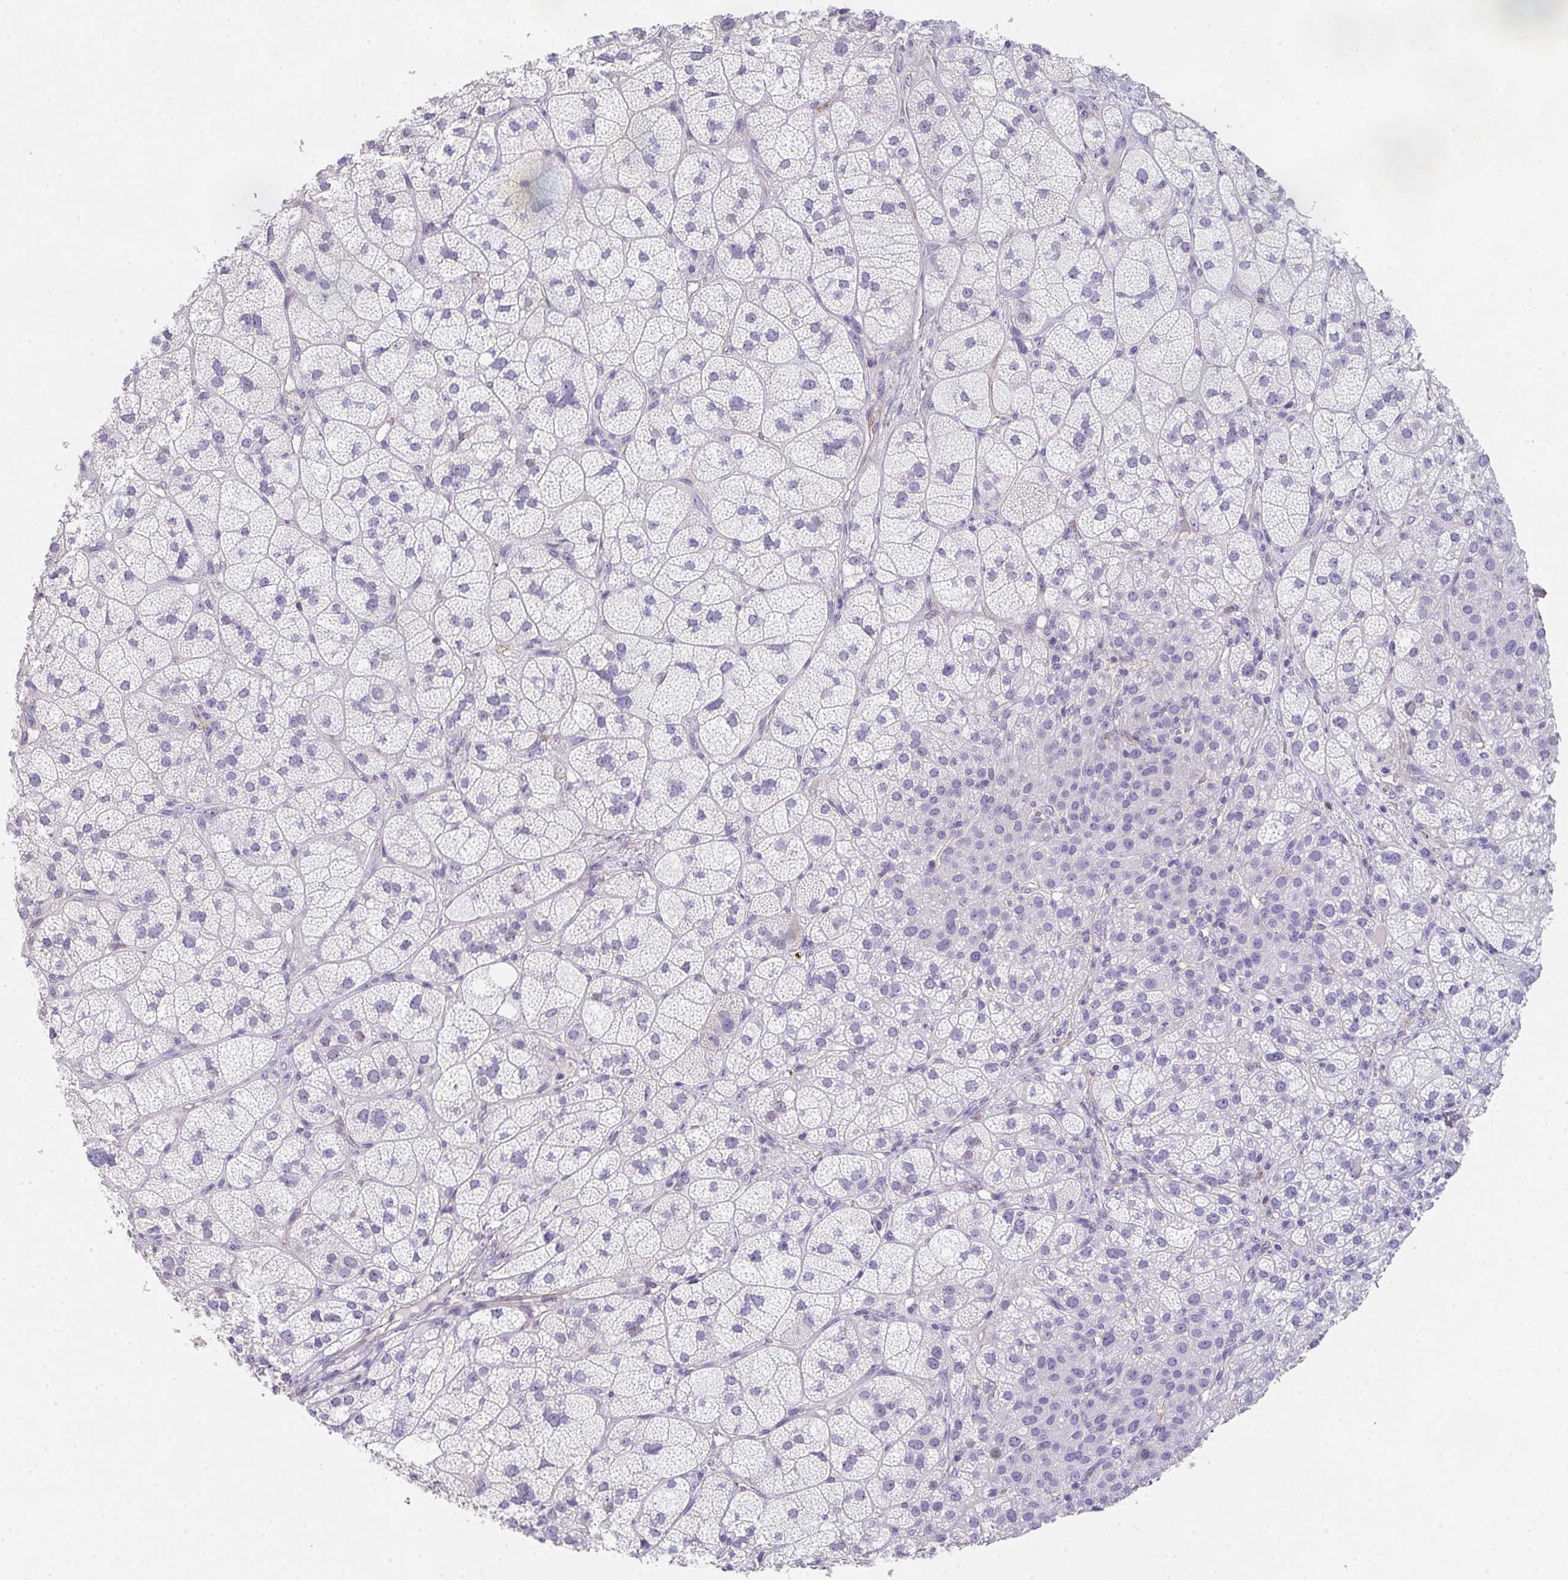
{"staining": {"intensity": "negative", "quantity": "none", "location": "none"}, "tissue": "adrenal gland", "cell_type": "Glandular cells", "image_type": "normal", "snomed": [{"axis": "morphology", "description": "Normal tissue, NOS"}, {"axis": "topography", "description": "Adrenal gland"}], "caption": "DAB immunohistochemical staining of benign human adrenal gland reveals no significant staining in glandular cells.", "gene": "DBN1", "patient": {"sex": "female", "age": 60}}